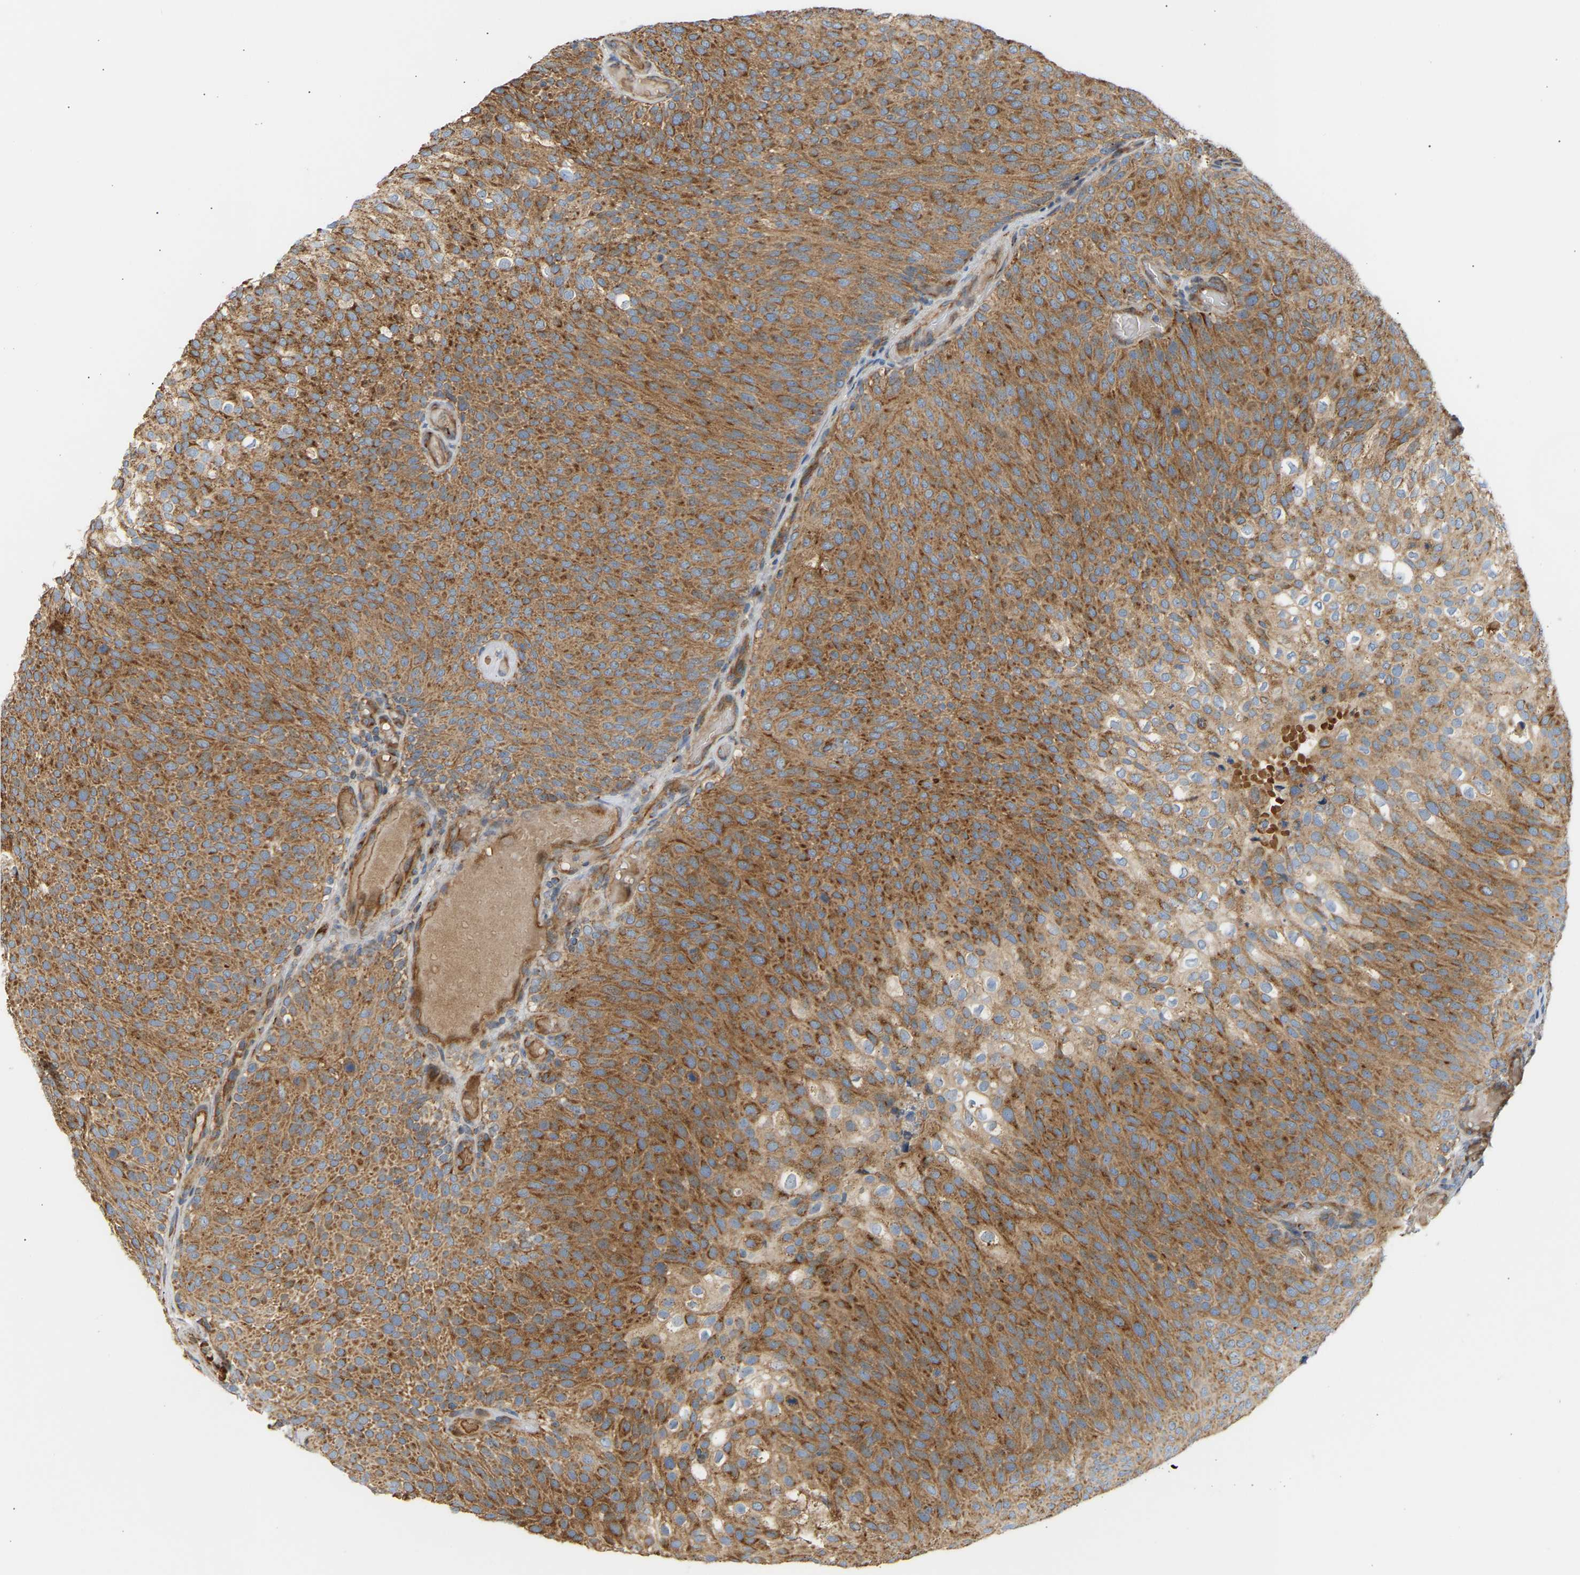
{"staining": {"intensity": "strong", "quantity": ">75%", "location": "cytoplasmic/membranous"}, "tissue": "urothelial cancer", "cell_type": "Tumor cells", "image_type": "cancer", "snomed": [{"axis": "morphology", "description": "Urothelial carcinoma, Low grade"}, {"axis": "topography", "description": "Urinary bladder"}], "caption": "Immunohistochemistry (IHC) of urothelial cancer exhibits high levels of strong cytoplasmic/membranous positivity in approximately >75% of tumor cells.", "gene": "YIPF2", "patient": {"sex": "male", "age": 78}}